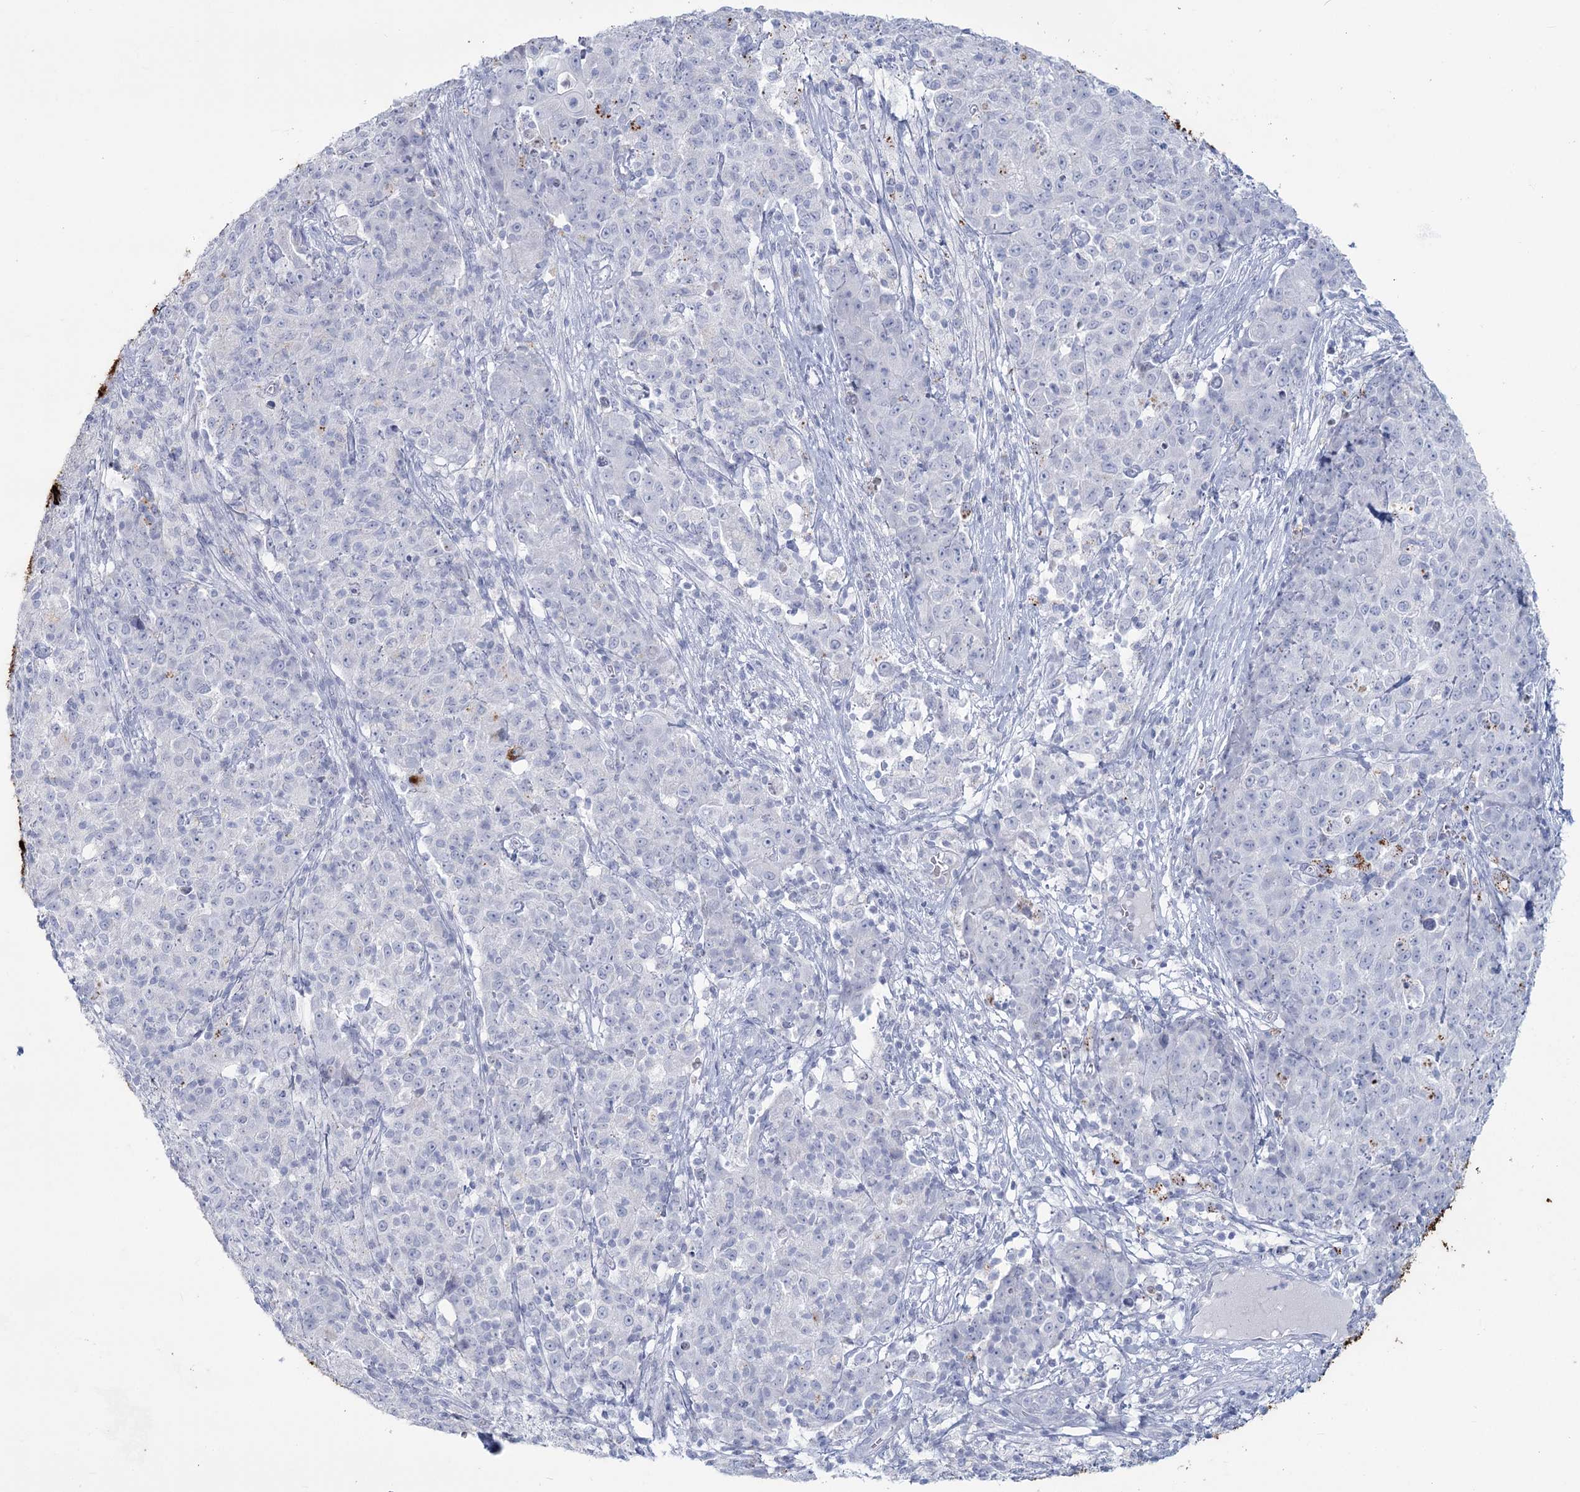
{"staining": {"intensity": "negative", "quantity": "none", "location": "none"}, "tissue": "ovarian cancer", "cell_type": "Tumor cells", "image_type": "cancer", "snomed": [{"axis": "morphology", "description": "Carcinoma, endometroid"}, {"axis": "topography", "description": "Ovary"}], "caption": "Immunohistochemical staining of human ovarian cancer displays no significant positivity in tumor cells.", "gene": "SLC6A19", "patient": {"sex": "female", "age": 42}}